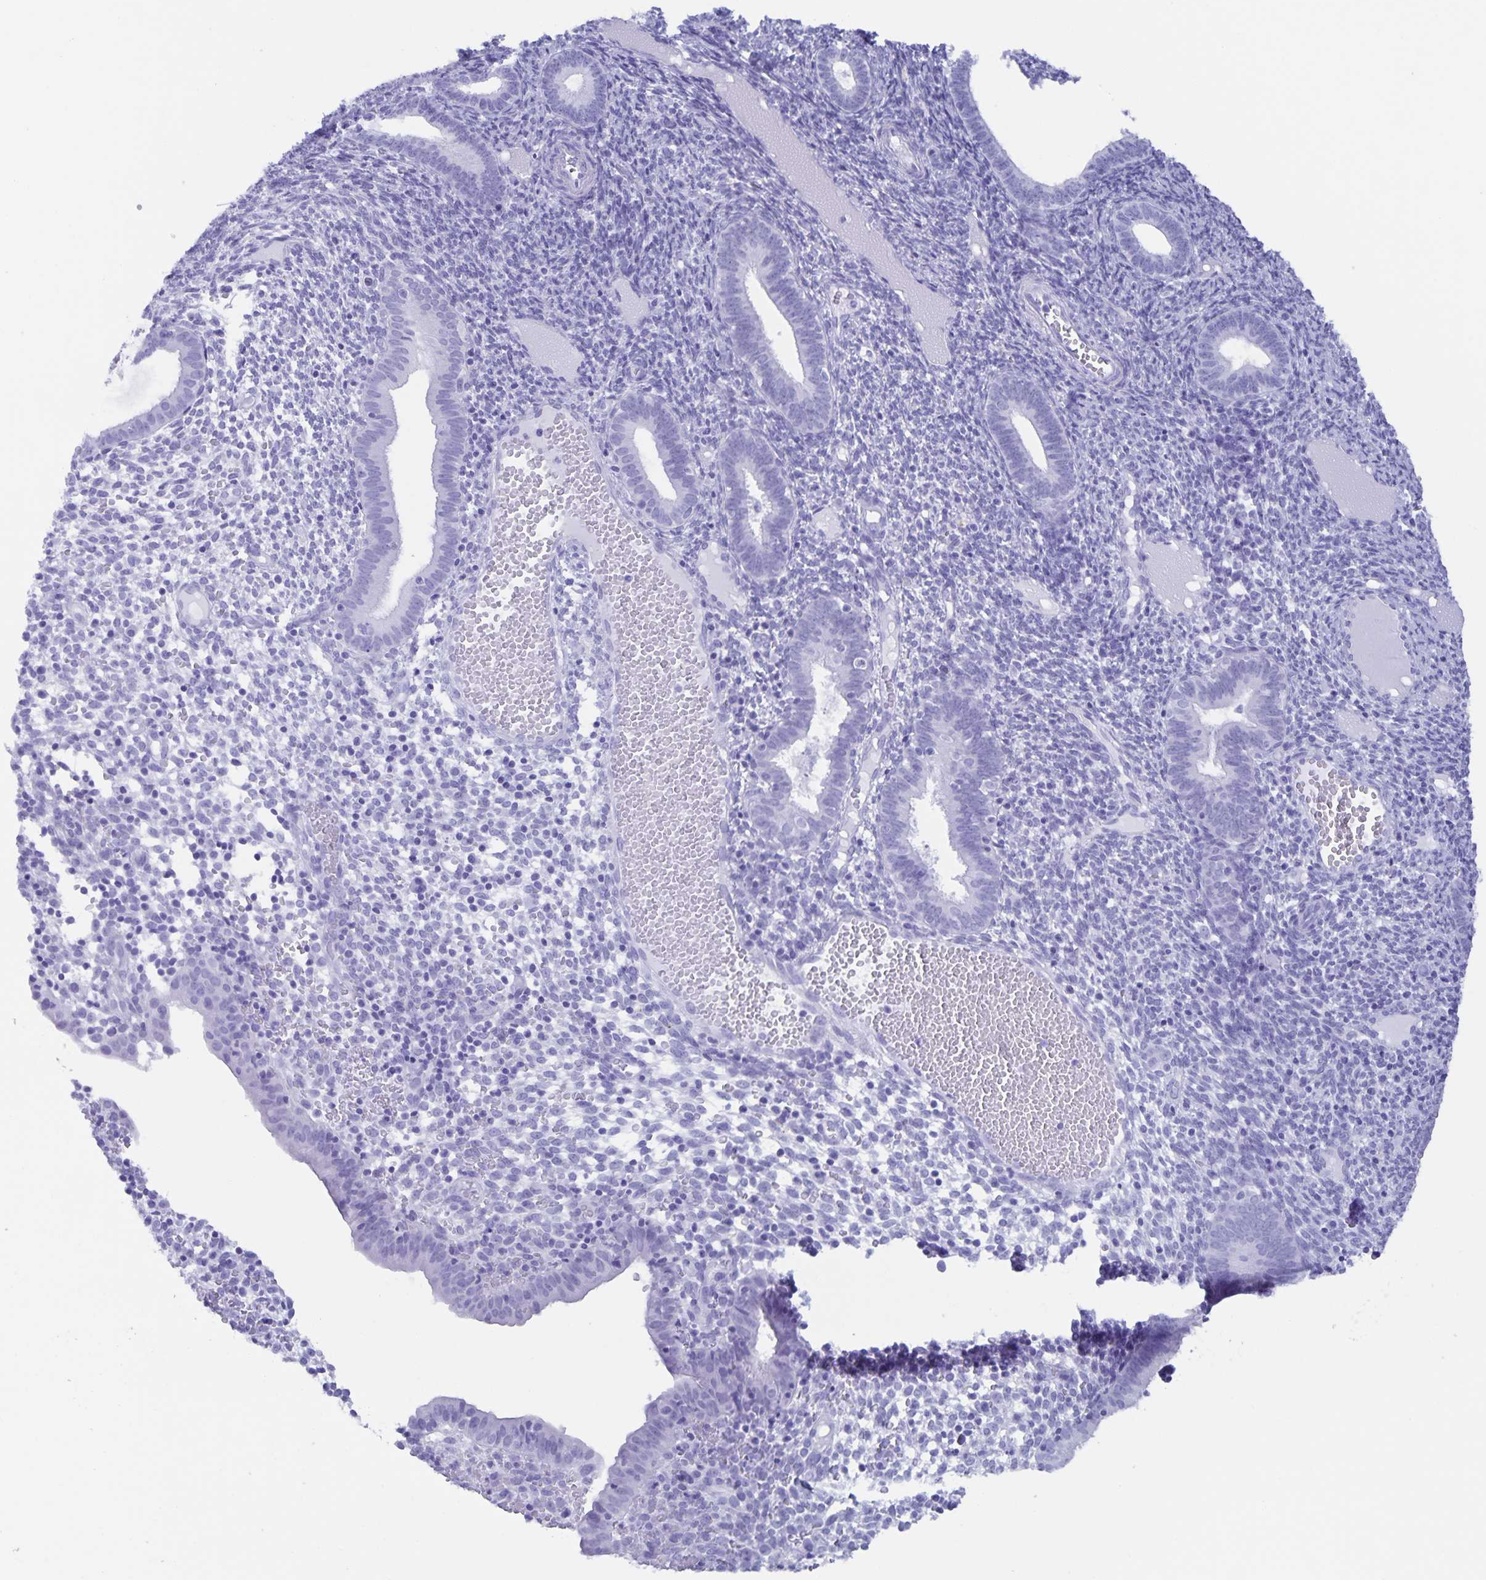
{"staining": {"intensity": "negative", "quantity": "none", "location": "none"}, "tissue": "endometrium", "cell_type": "Cells in endometrial stroma", "image_type": "normal", "snomed": [{"axis": "morphology", "description": "Normal tissue, NOS"}, {"axis": "topography", "description": "Endometrium"}], "caption": "Image shows no significant protein positivity in cells in endometrial stroma of normal endometrium. (Stains: DAB immunohistochemistry (IHC) with hematoxylin counter stain, Microscopy: brightfield microscopy at high magnification).", "gene": "AQP4", "patient": {"sex": "female", "age": 41}}